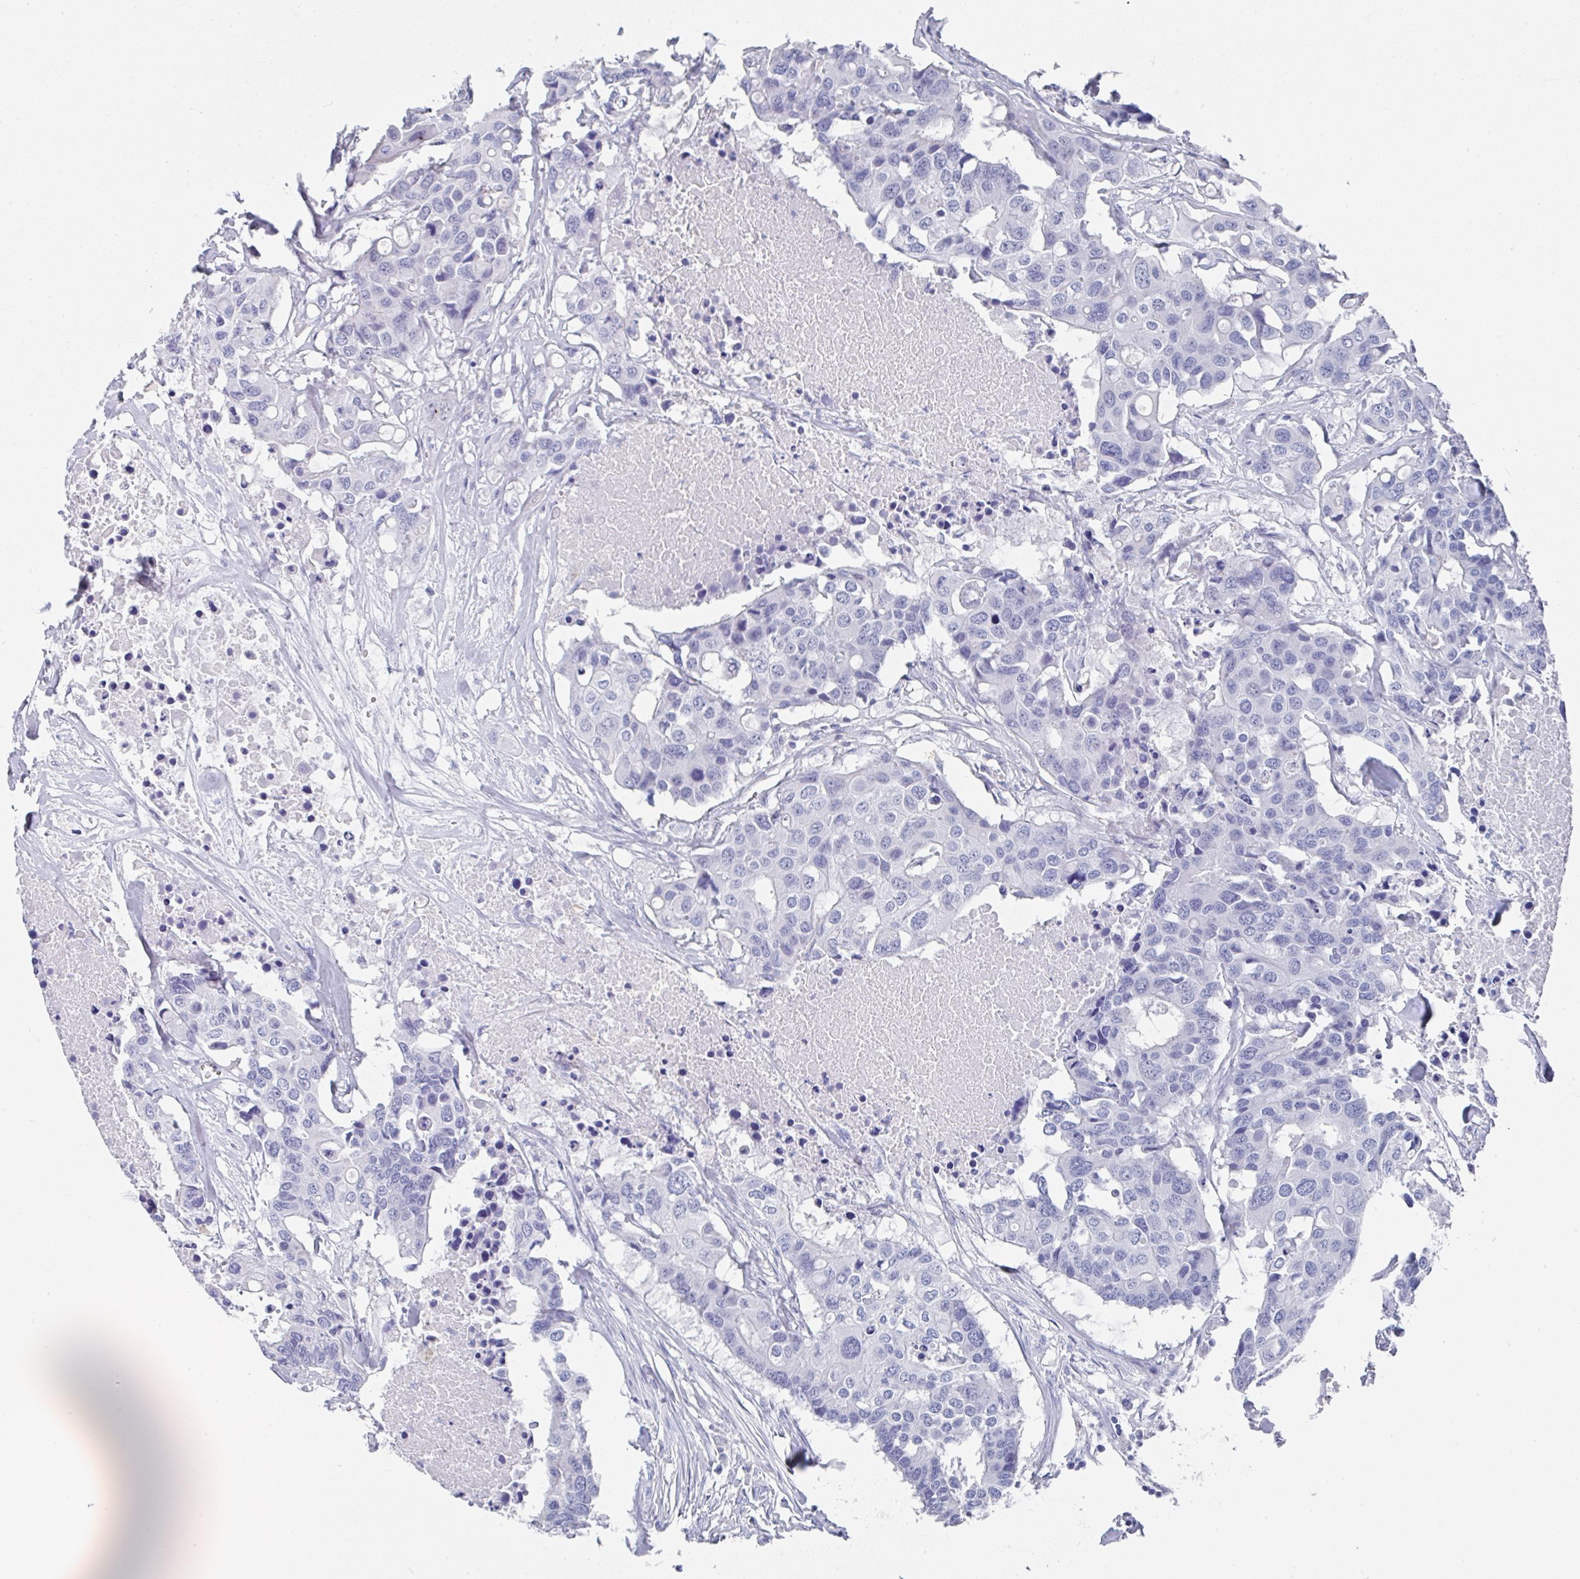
{"staining": {"intensity": "negative", "quantity": "none", "location": "none"}, "tissue": "colorectal cancer", "cell_type": "Tumor cells", "image_type": "cancer", "snomed": [{"axis": "morphology", "description": "Adenocarcinoma, NOS"}, {"axis": "topography", "description": "Colon"}], "caption": "This is an immunohistochemistry image of human adenocarcinoma (colorectal). There is no expression in tumor cells.", "gene": "TNFRSF8", "patient": {"sex": "male", "age": 77}}